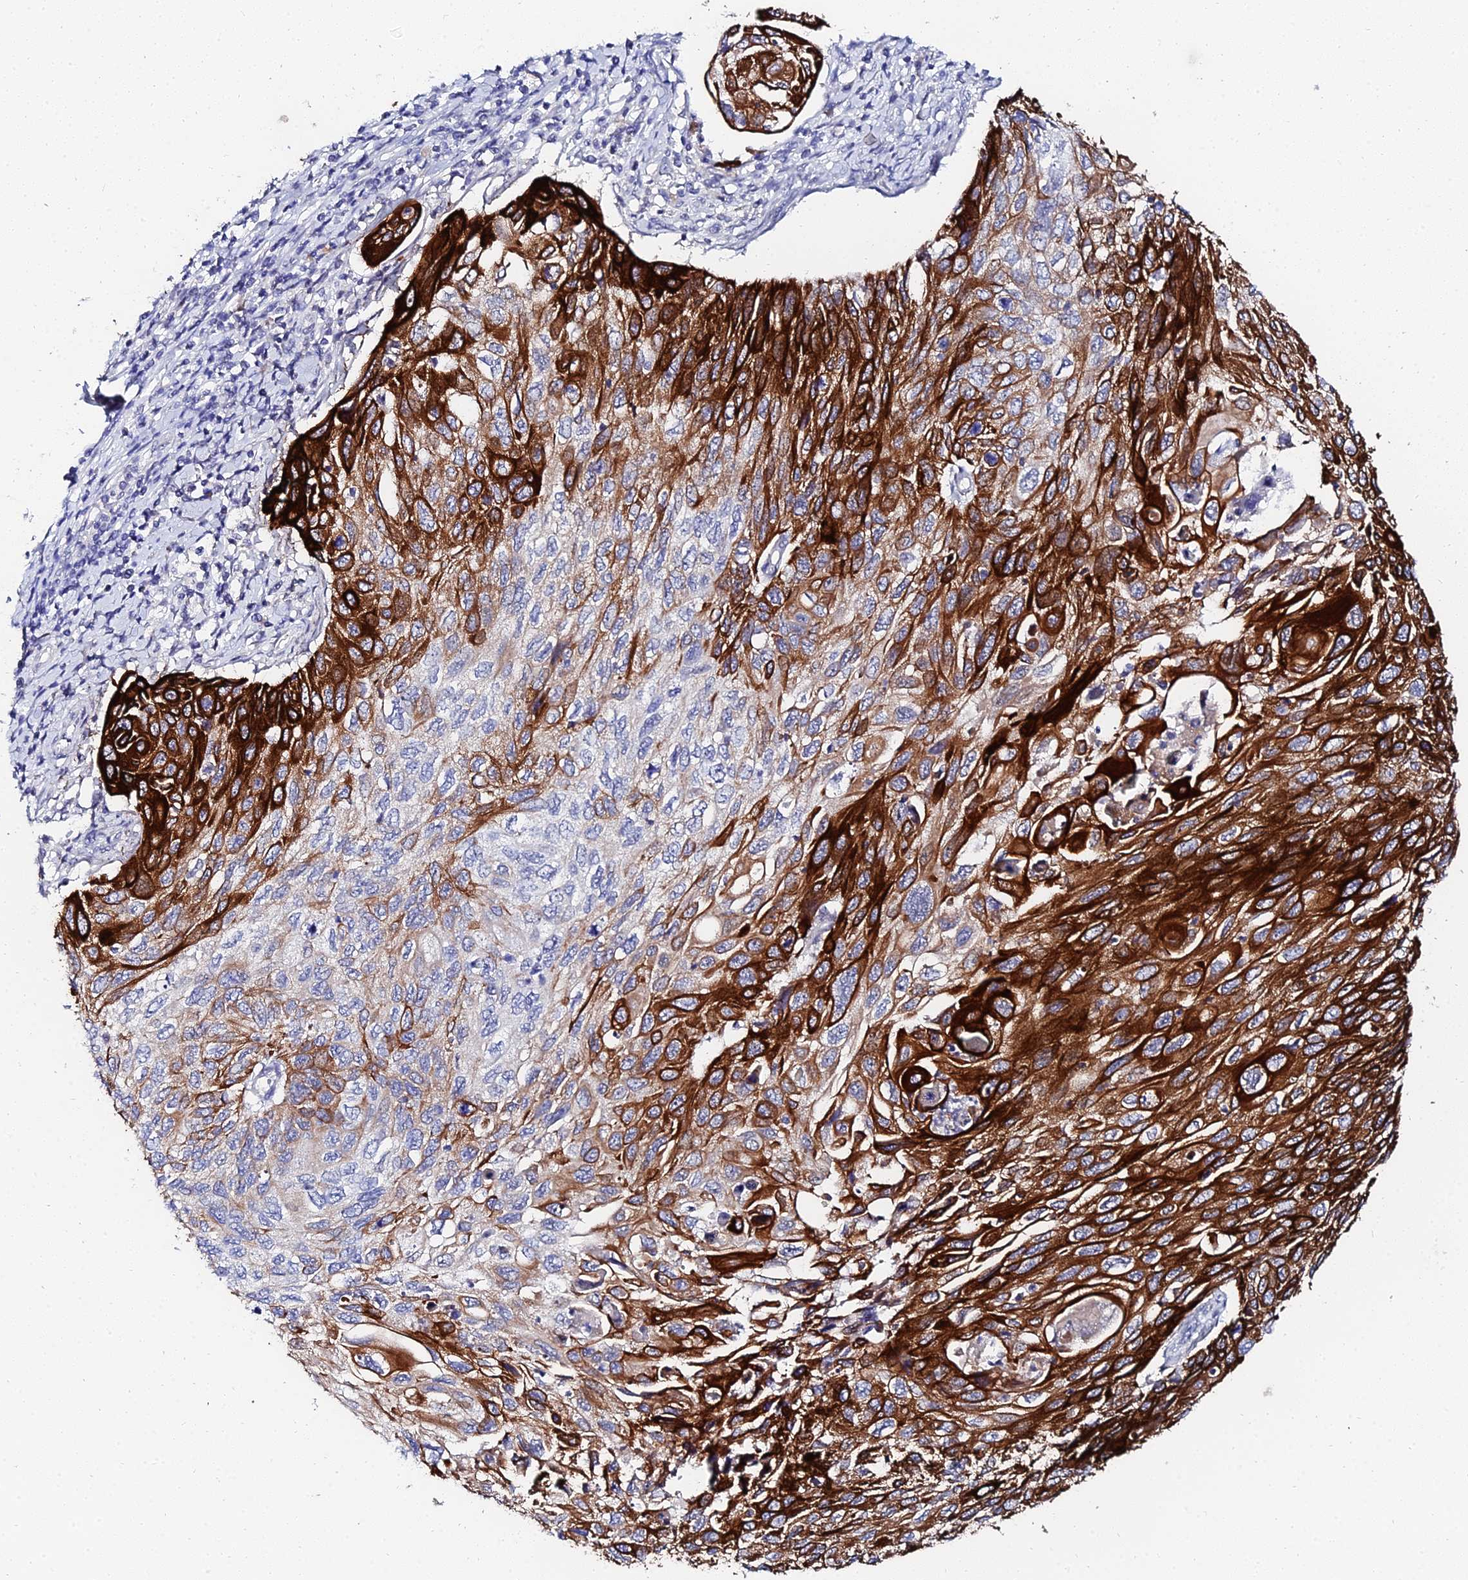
{"staining": {"intensity": "strong", "quantity": "25%-75%", "location": "cytoplasmic/membranous"}, "tissue": "cervical cancer", "cell_type": "Tumor cells", "image_type": "cancer", "snomed": [{"axis": "morphology", "description": "Squamous cell carcinoma, NOS"}, {"axis": "topography", "description": "Cervix"}], "caption": "Immunohistochemical staining of human cervical cancer (squamous cell carcinoma) reveals high levels of strong cytoplasmic/membranous positivity in approximately 25%-75% of tumor cells.", "gene": "KRT17", "patient": {"sex": "female", "age": 70}}